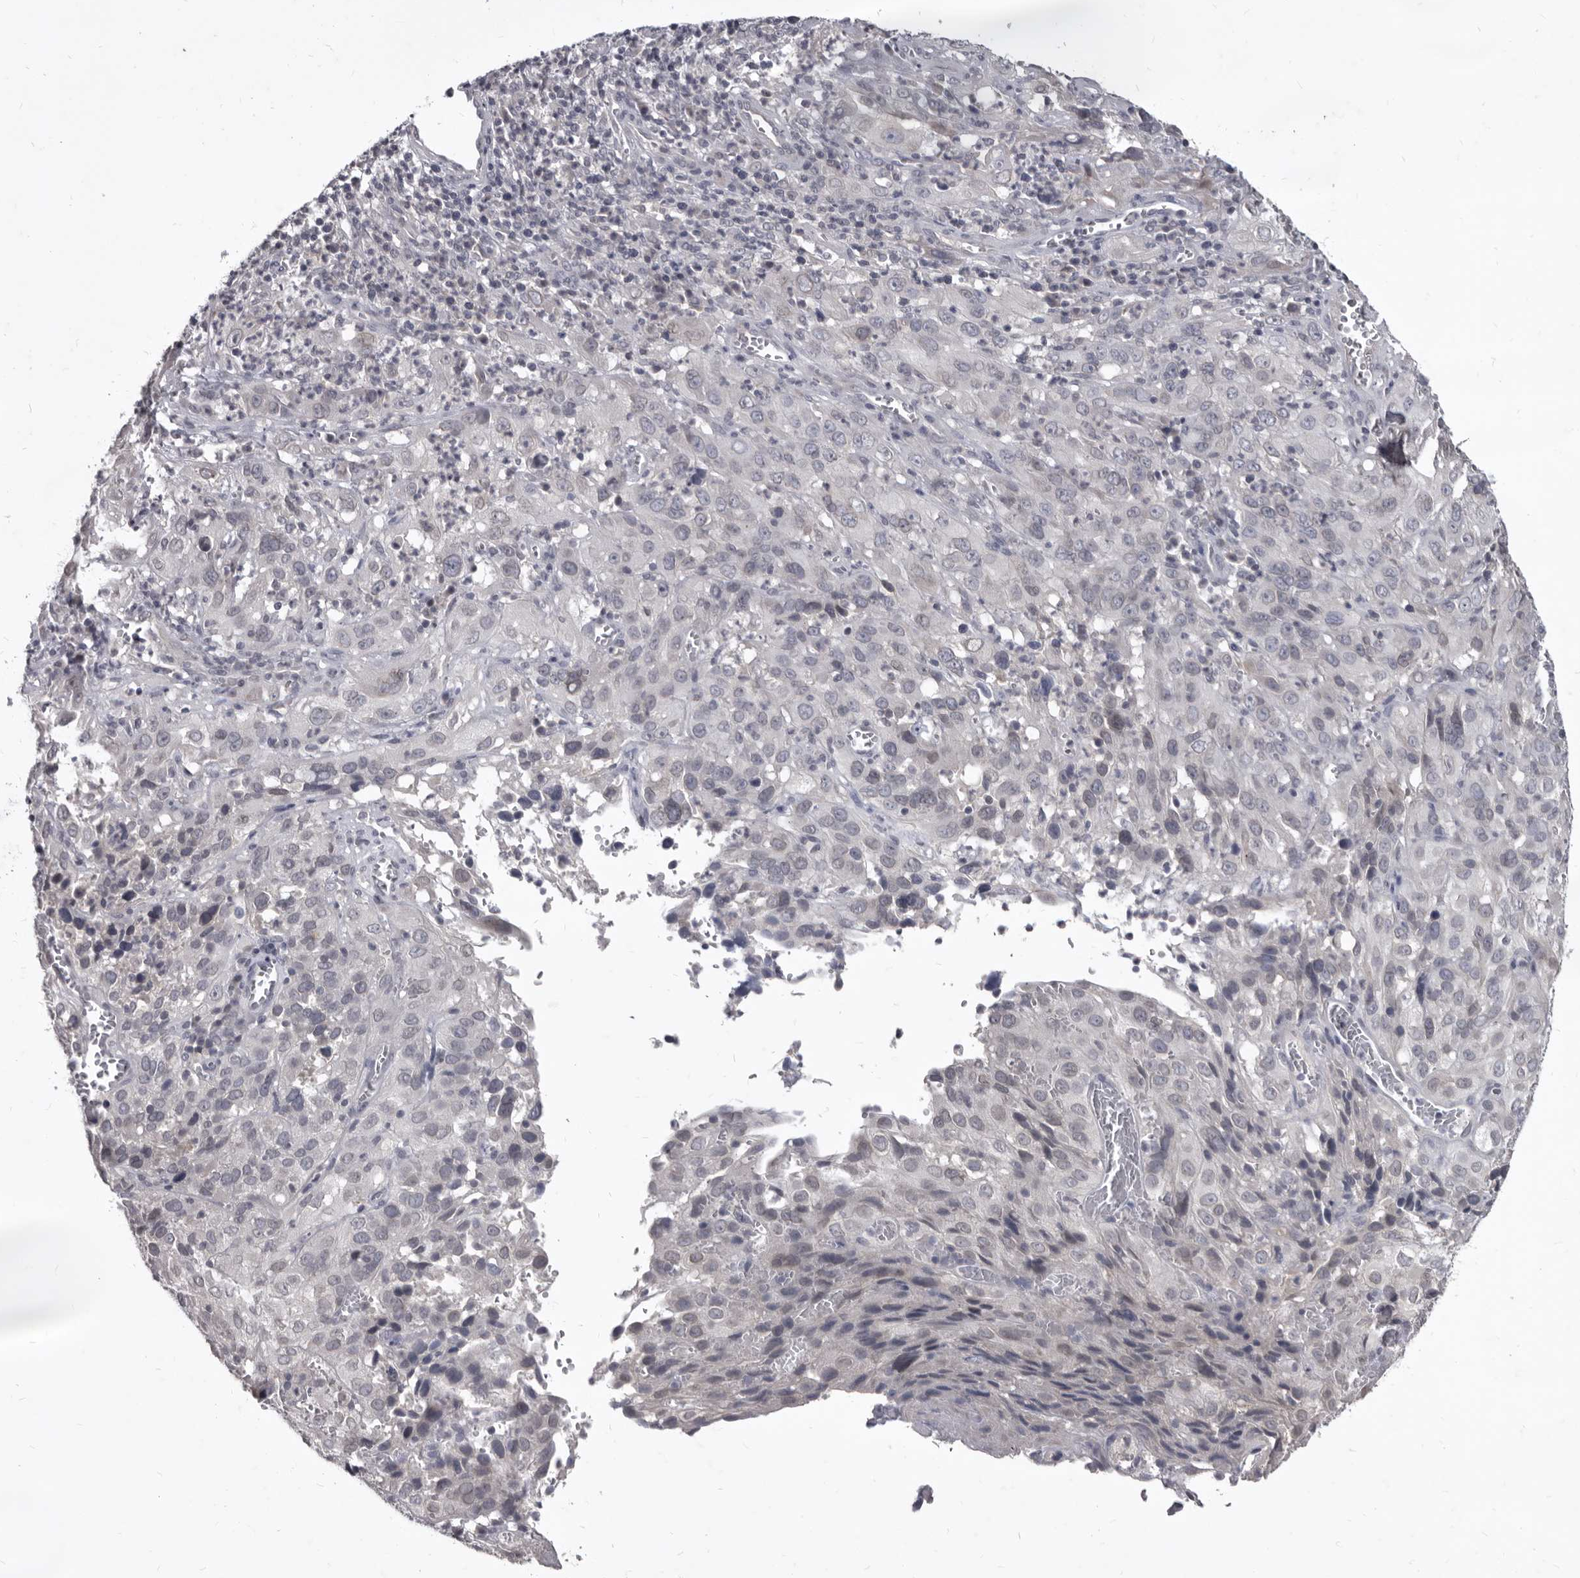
{"staining": {"intensity": "negative", "quantity": "none", "location": "none"}, "tissue": "cervical cancer", "cell_type": "Tumor cells", "image_type": "cancer", "snomed": [{"axis": "morphology", "description": "Squamous cell carcinoma, NOS"}, {"axis": "topography", "description": "Cervix"}], "caption": "An immunohistochemistry micrograph of squamous cell carcinoma (cervical) is shown. There is no staining in tumor cells of squamous cell carcinoma (cervical).", "gene": "SULT1E1", "patient": {"sex": "female", "age": 32}}